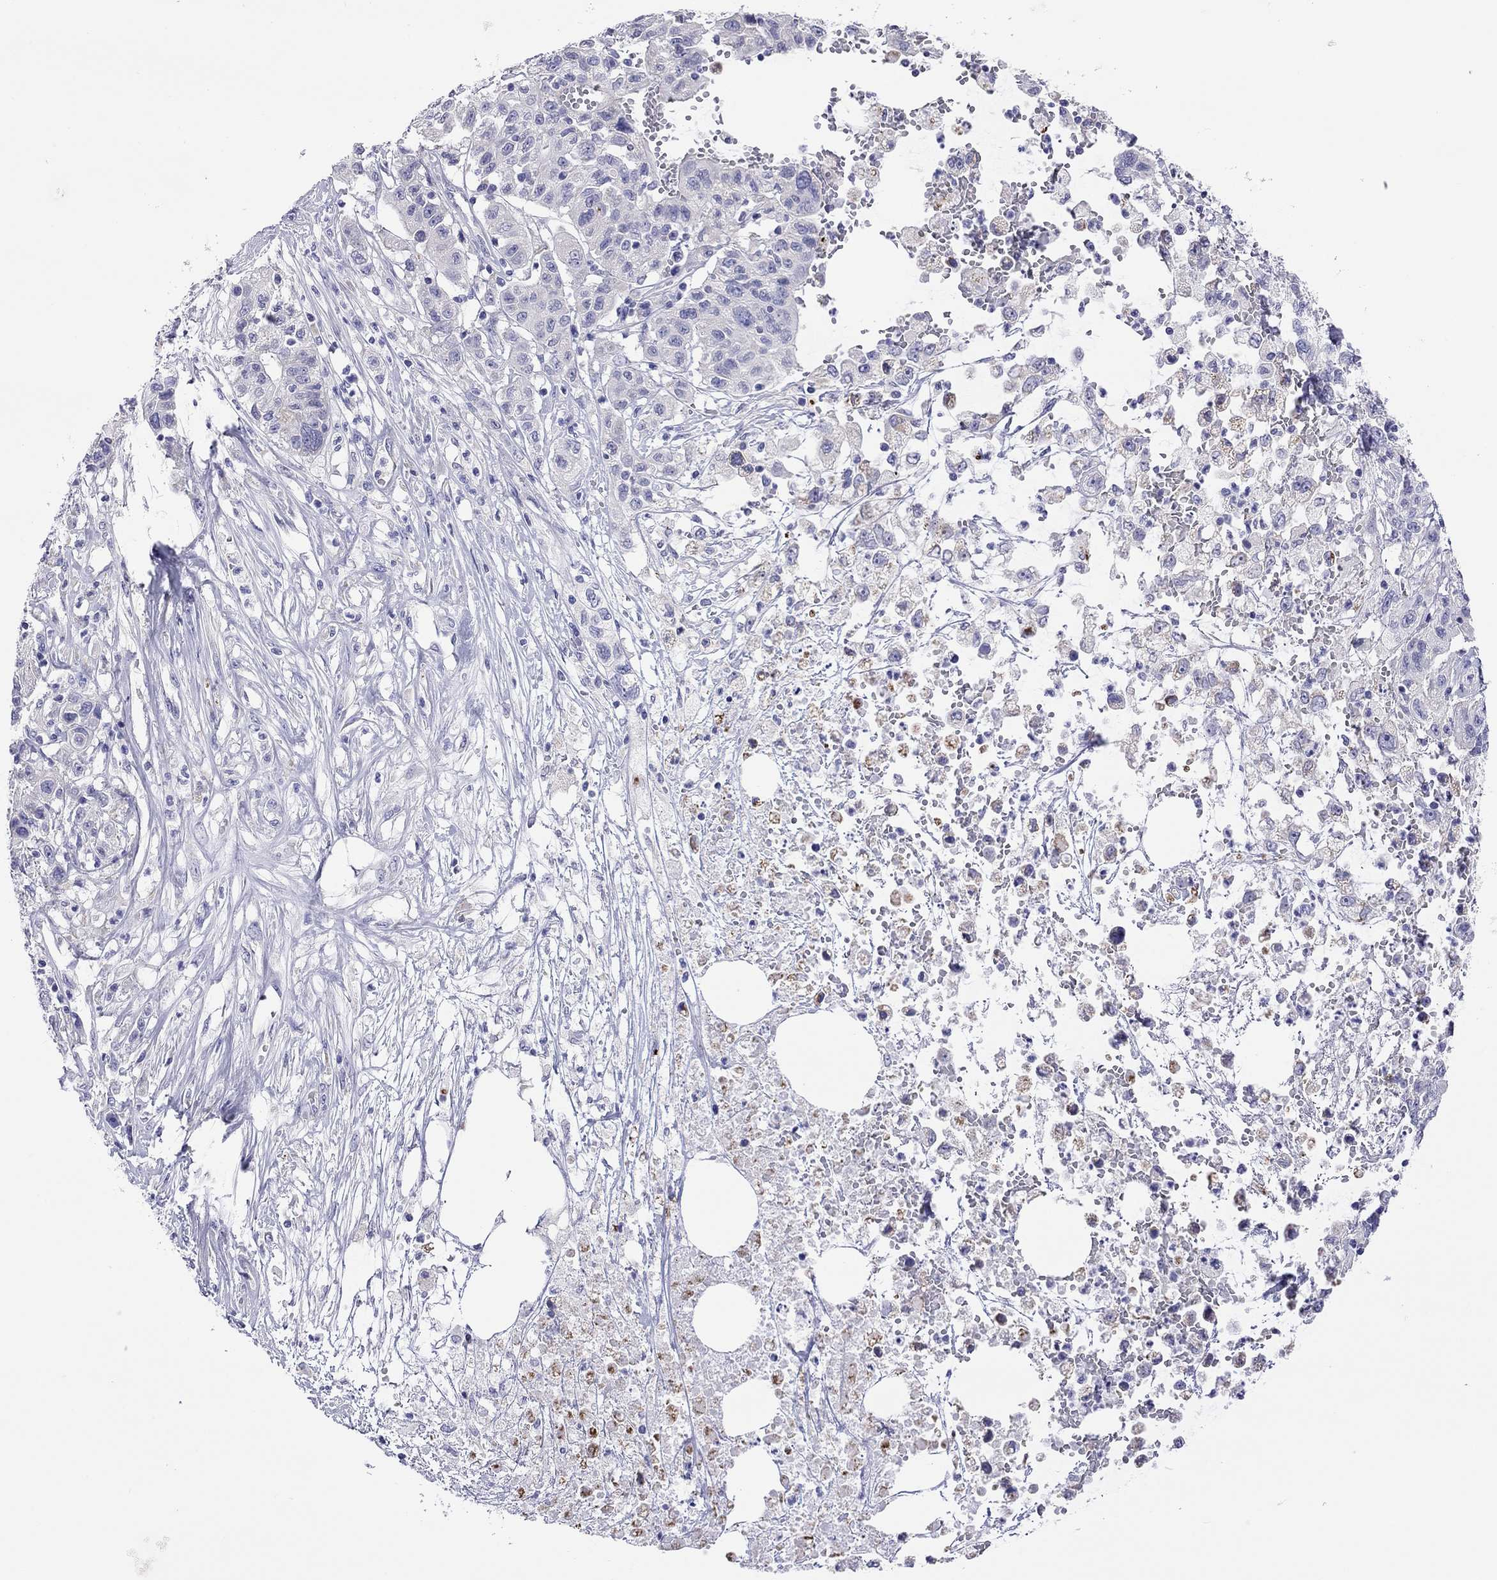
{"staining": {"intensity": "negative", "quantity": "none", "location": "none"}, "tissue": "liver cancer", "cell_type": "Tumor cells", "image_type": "cancer", "snomed": [{"axis": "morphology", "description": "Adenocarcinoma, NOS"}, {"axis": "morphology", "description": "Cholangiocarcinoma"}, {"axis": "topography", "description": "Liver"}], "caption": "IHC of human liver cancer demonstrates no staining in tumor cells.", "gene": "COL9A1", "patient": {"sex": "male", "age": 64}}